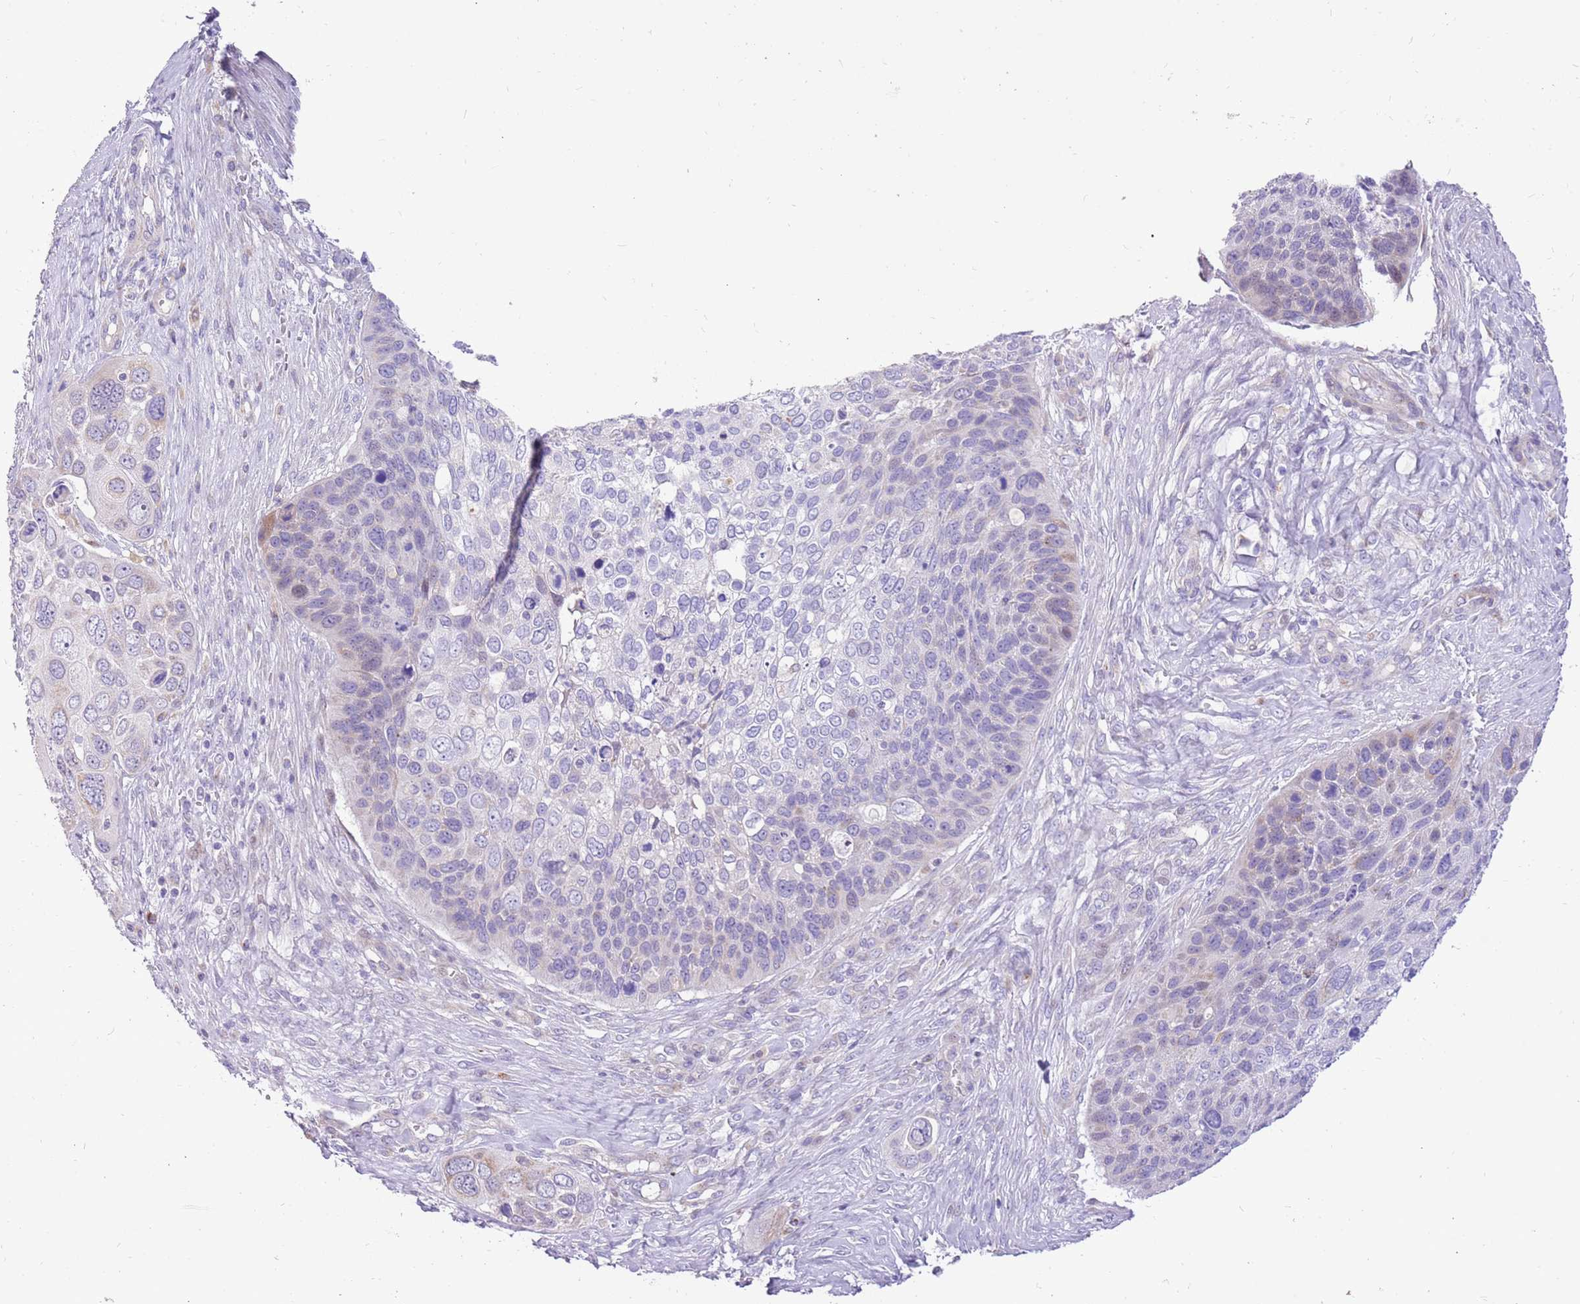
{"staining": {"intensity": "weak", "quantity": "<25%", "location": "cytoplasmic/membranous"}, "tissue": "skin cancer", "cell_type": "Tumor cells", "image_type": "cancer", "snomed": [{"axis": "morphology", "description": "Basal cell carcinoma"}, {"axis": "topography", "description": "Skin"}], "caption": "The micrograph demonstrates no significant positivity in tumor cells of skin cancer (basal cell carcinoma).", "gene": "COX17", "patient": {"sex": "female", "age": 74}}